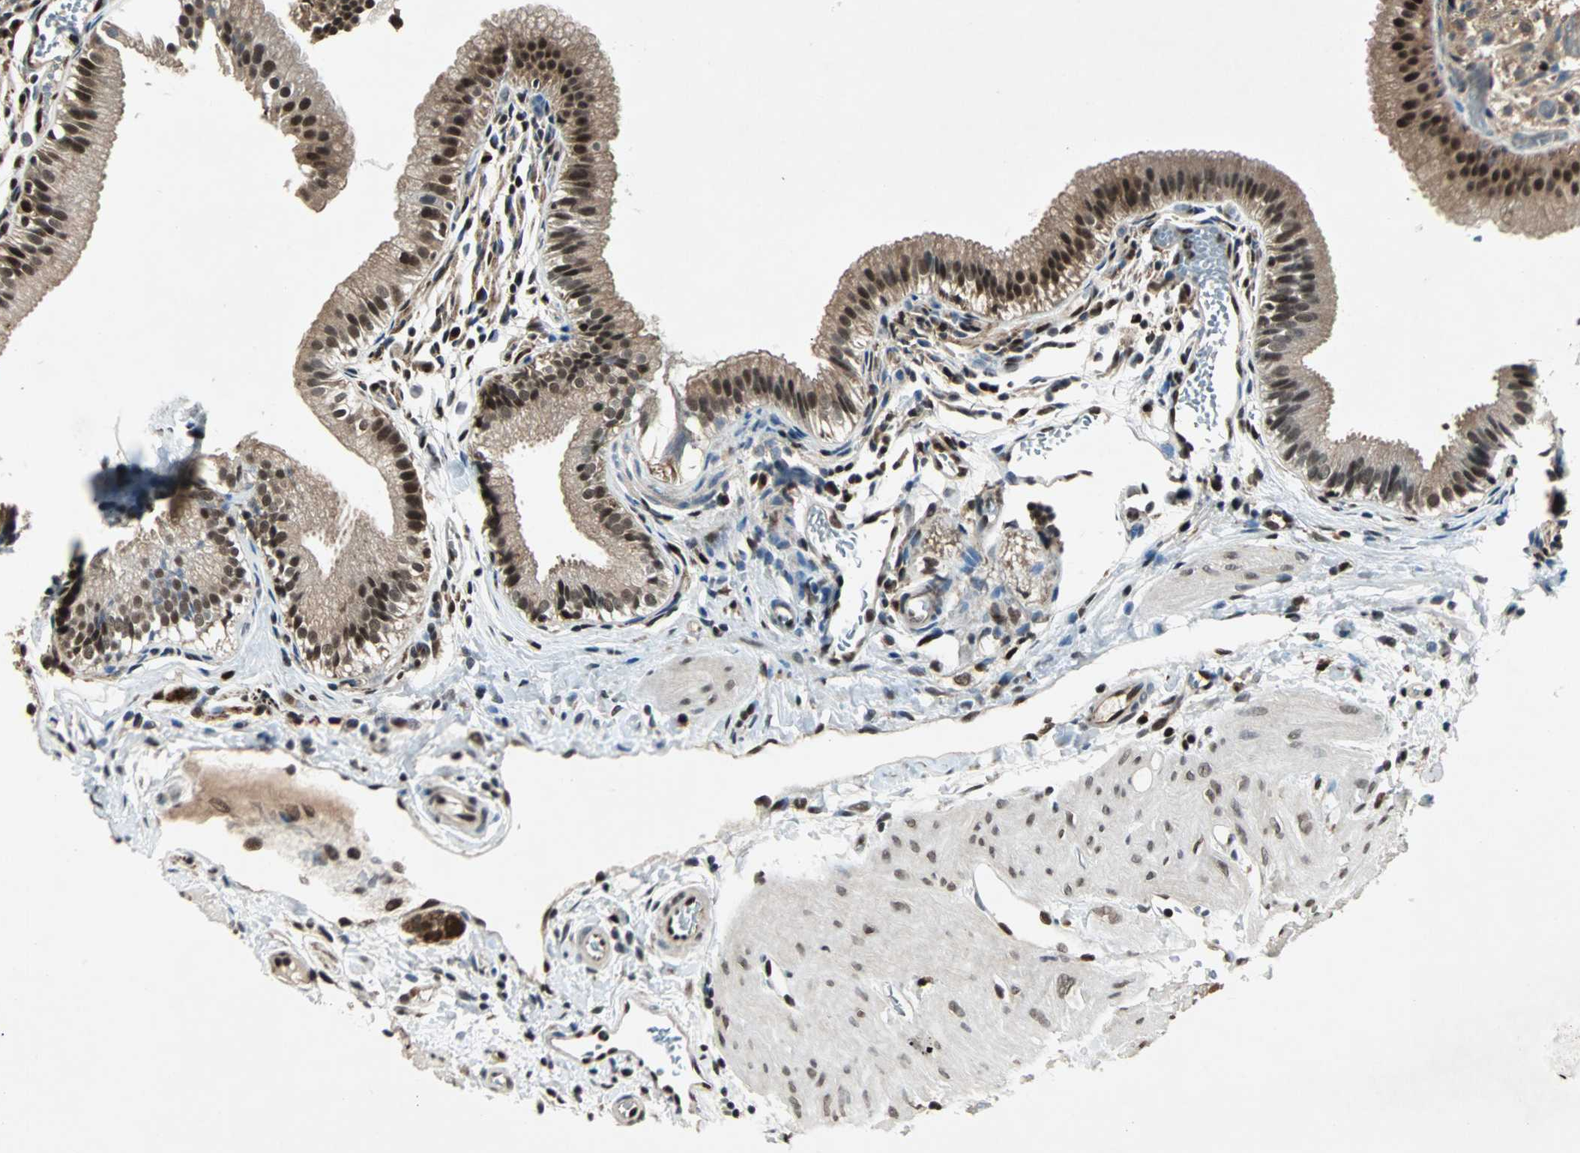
{"staining": {"intensity": "strong", "quantity": ">75%", "location": "cytoplasmic/membranous,nuclear"}, "tissue": "gallbladder", "cell_type": "Glandular cells", "image_type": "normal", "snomed": [{"axis": "morphology", "description": "Normal tissue, NOS"}, {"axis": "topography", "description": "Gallbladder"}], "caption": "The histopathology image shows staining of unremarkable gallbladder, revealing strong cytoplasmic/membranous,nuclear protein positivity (brown color) within glandular cells.", "gene": "ACLY", "patient": {"sex": "female", "age": 26}}